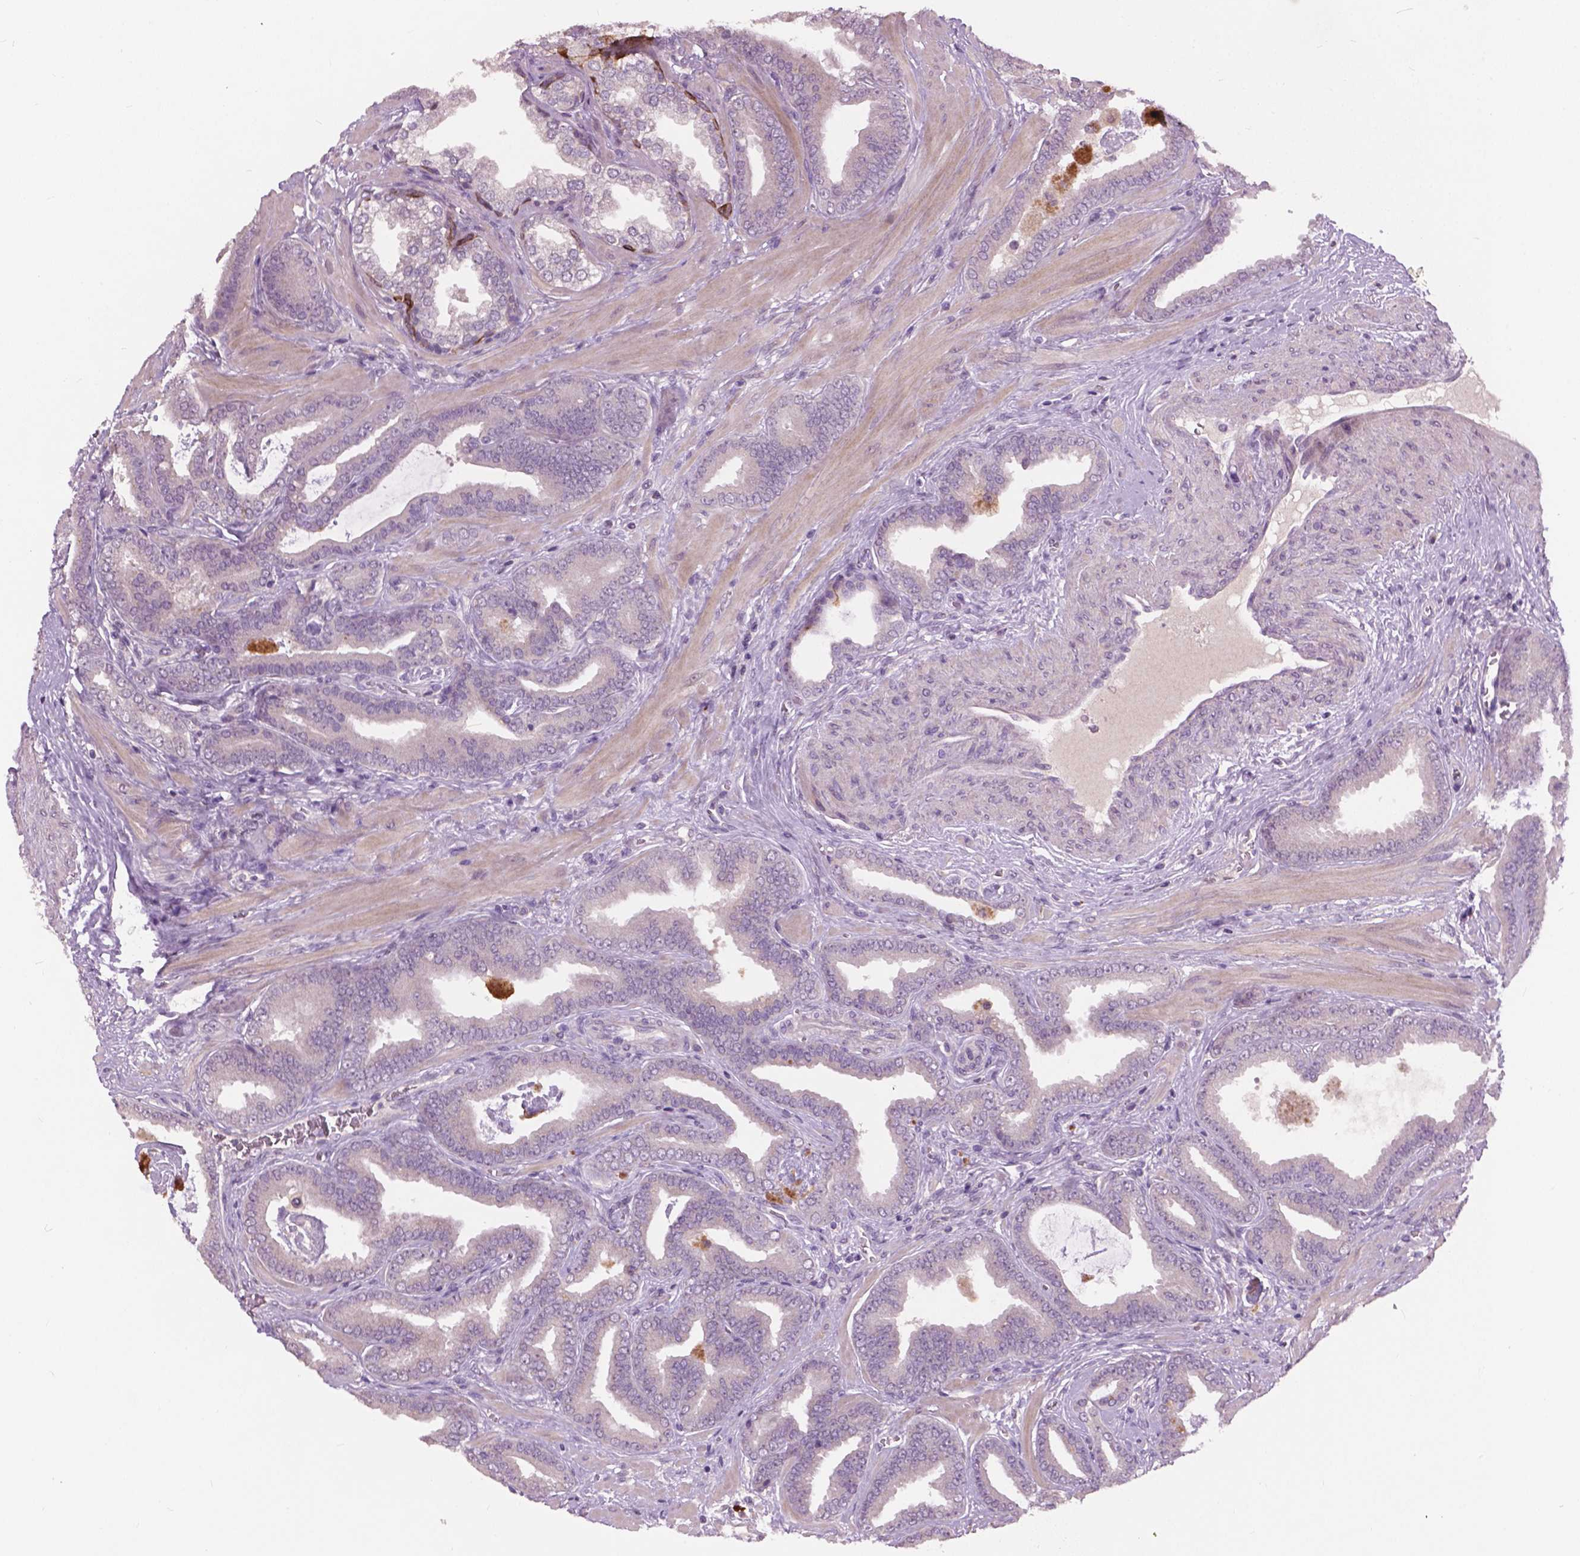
{"staining": {"intensity": "negative", "quantity": "none", "location": "none"}, "tissue": "prostate cancer", "cell_type": "Tumor cells", "image_type": "cancer", "snomed": [{"axis": "morphology", "description": "Adenocarcinoma, Low grade"}, {"axis": "topography", "description": "Prostate"}], "caption": "This is an immunohistochemistry histopathology image of human prostate cancer. There is no expression in tumor cells.", "gene": "KRT17", "patient": {"sex": "male", "age": 63}}